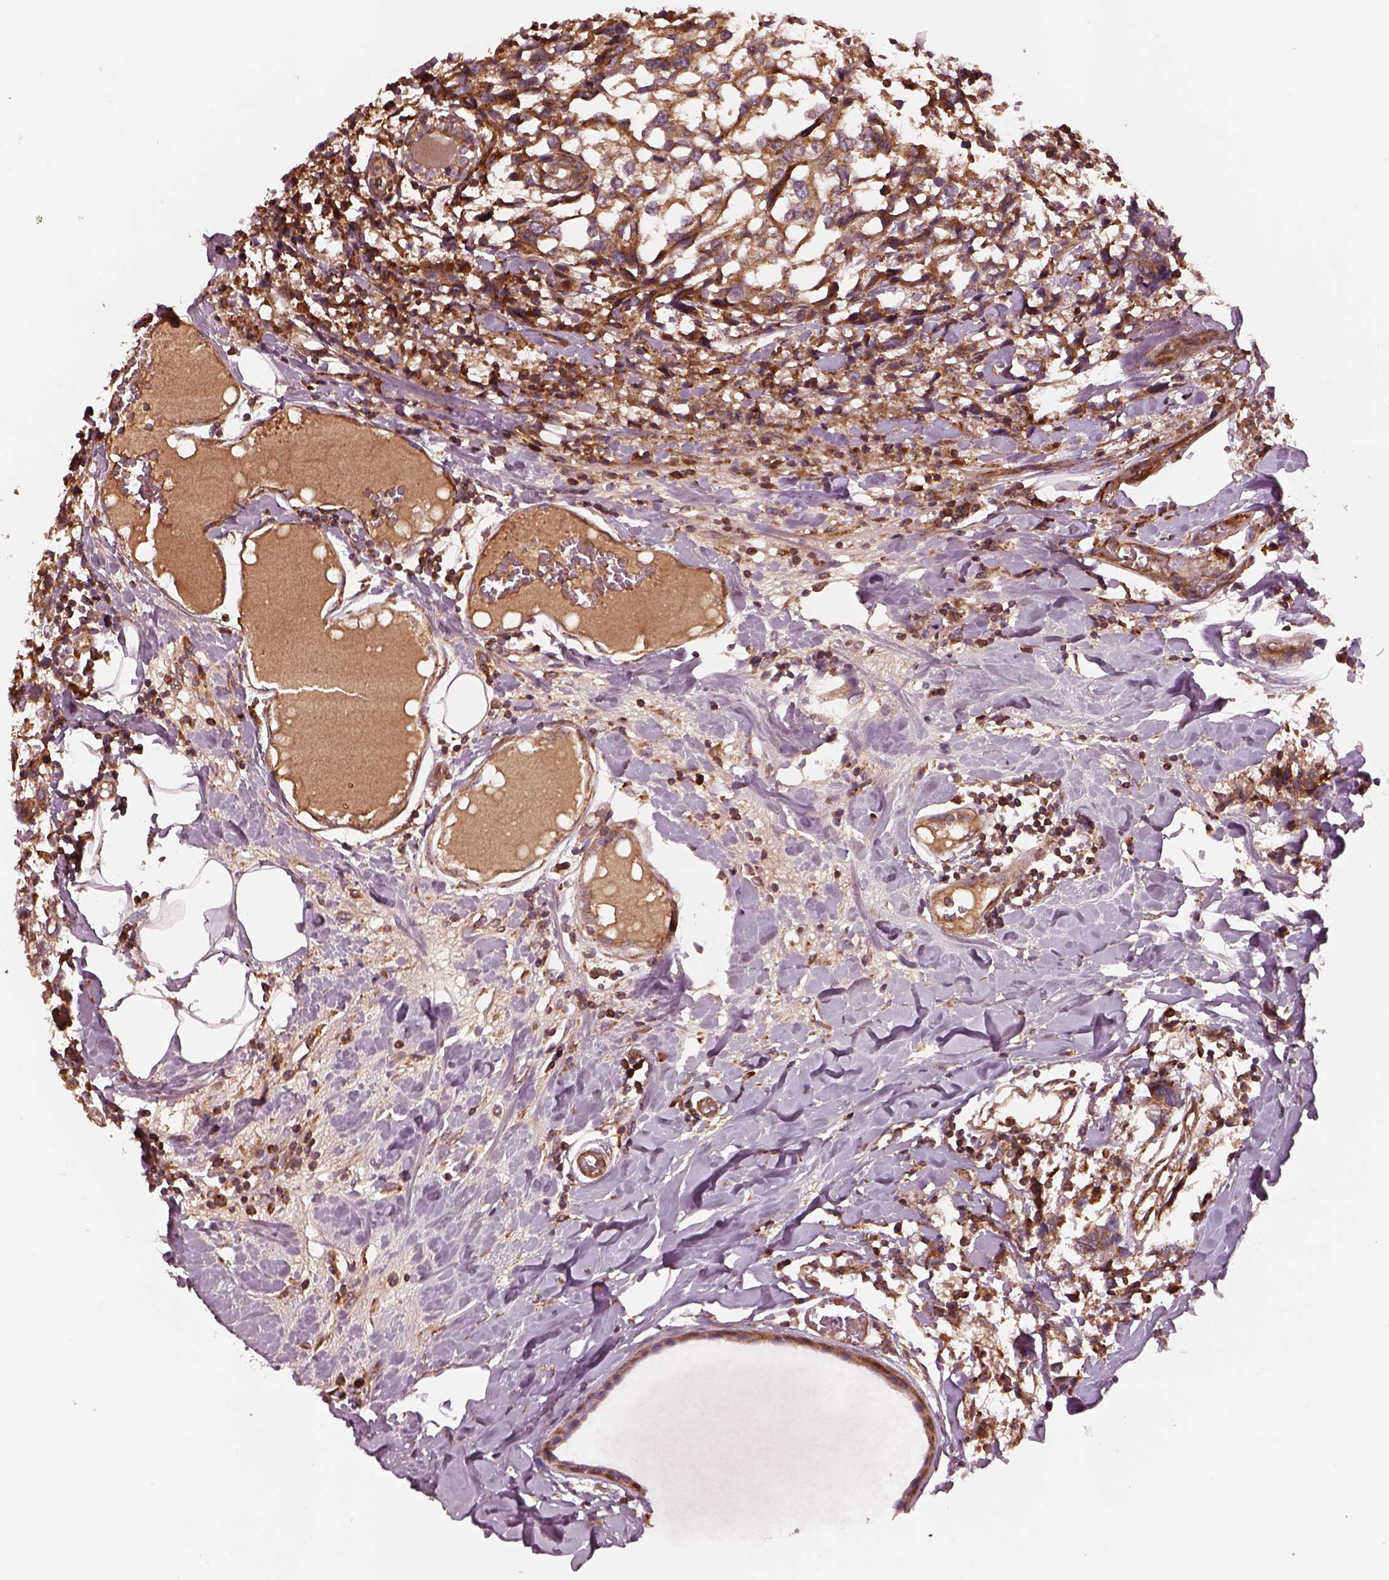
{"staining": {"intensity": "moderate", "quantity": "25%-75%", "location": "cytoplasmic/membranous"}, "tissue": "breast cancer", "cell_type": "Tumor cells", "image_type": "cancer", "snomed": [{"axis": "morphology", "description": "Lobular carcinoma"}, {"axis": "topography", "description": "Breast"}], "caption": "Immunohistochemical staining of breast lobular carcinoma exhibits medium levels of moderate cytoplasmic/membranous positivity in approximately 25%-75% of tumor cells. The staining is performed using DAB brown chromogen to label protein expression. The nuclei are counter-stained blue using hematoxylin.", "gene": "ASCC2", "patient": {"sex": "female", "age": 59}}